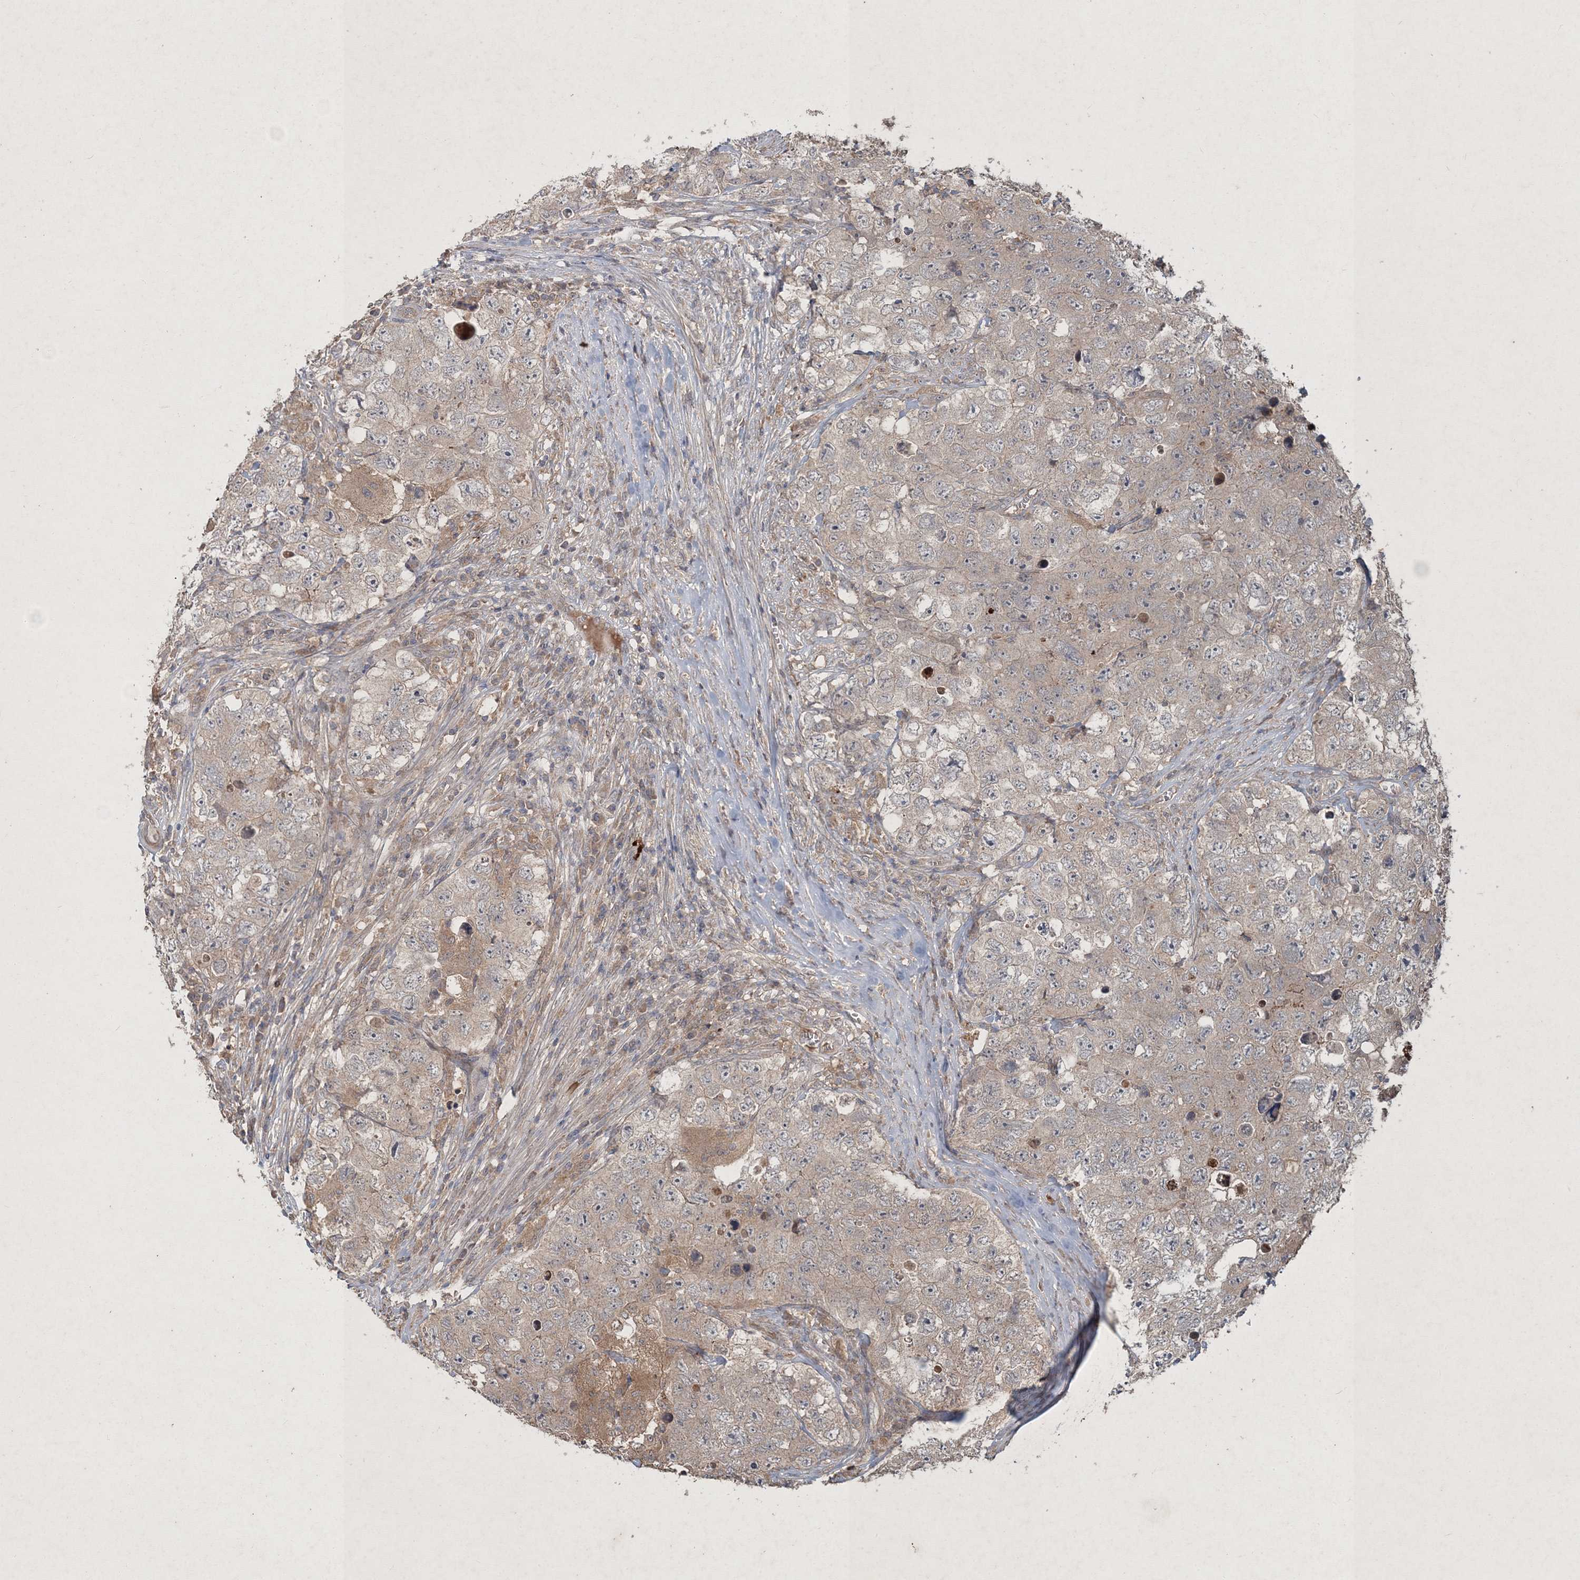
{"staining": {"intensity": "weak", "quantity": "<25%", "location": "cytoplasmic/membranous"}, "tissue": "testis cancer", "cell_type": "Tumor cells", "image_type": "cancer", "snomed": [{"axis": "morphology", "description": "Seminoma, NOS"}, {"axis": "morphology", "description": "Carcinoma, Embryonal, NOS"}, {"axis": "topography", "description": "Testis"}], "caption": "High magnification brightfield microscopy of seminoma (testis) stained with DAB (3,3'-diaminobenzidine) (brown) and counterstained with hematoxylin (blue): tumor cells show no significant staining.", "gene": "SPRY1", "patient": {"sex": "male", "age": 43}}